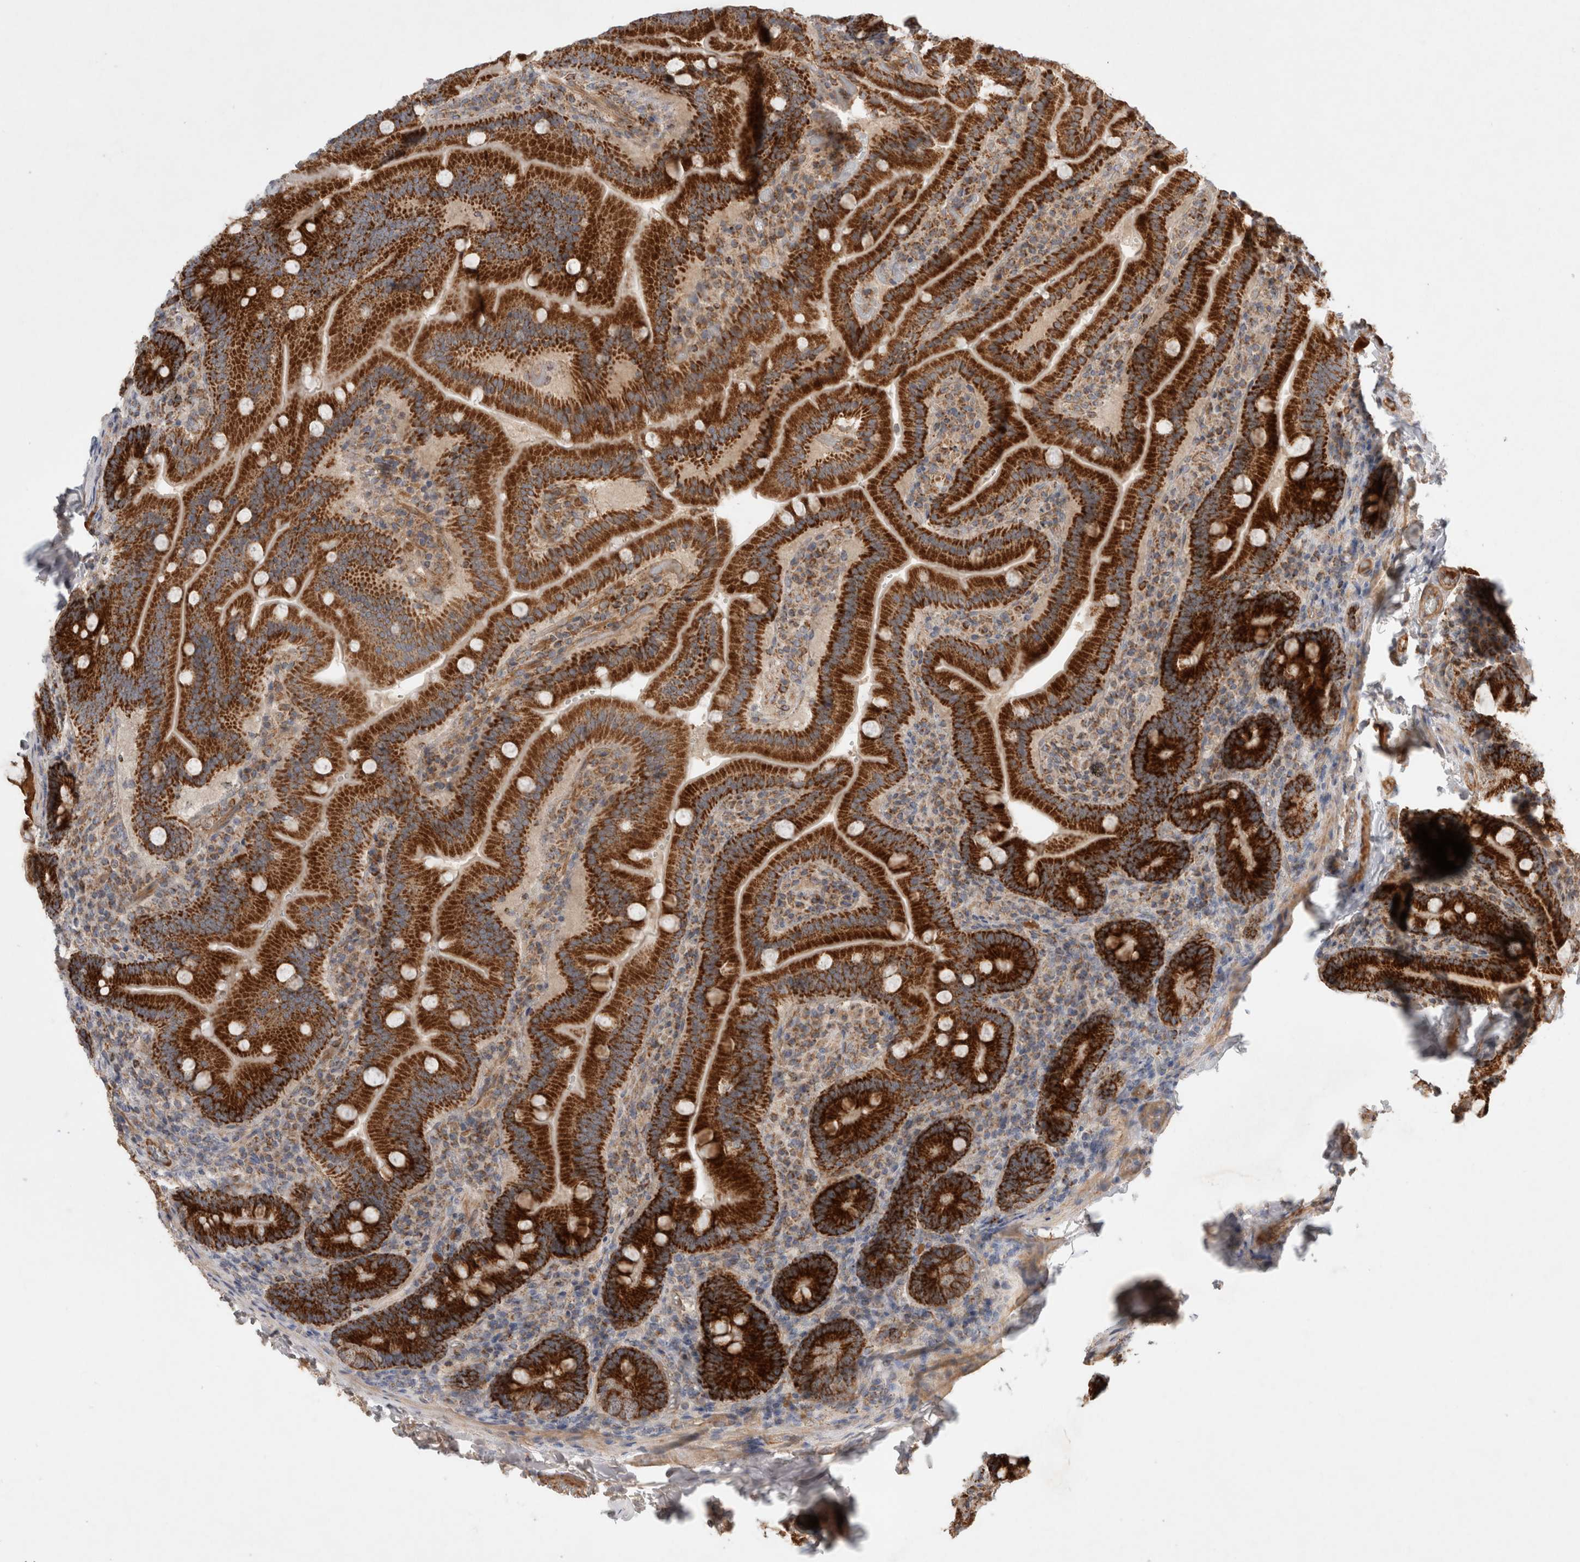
{"staining": {"intensity": "strong", "quantity": ">75%", "location": "cytoplasmic/membranous"}, "tissue": "duodenum", "cell_type": "Glandular cells", "image_type": "normal", "snomed": [{"axis": "morphology", "description": "Normal tissue, NOS"}, {"axis": "topography", "description": "Duodenum"}], "caption": "A brown stain labels strong cytoplasmic/membranous staining of a protein in glandular cells of benign human duodenum. The protein is stained brown, and the nuclei are stained in blue (DAB IHC with brightfield microscopy, high magnification).", "gene": "MRPS28", "patient": {"sex": "female", "age": 62}}